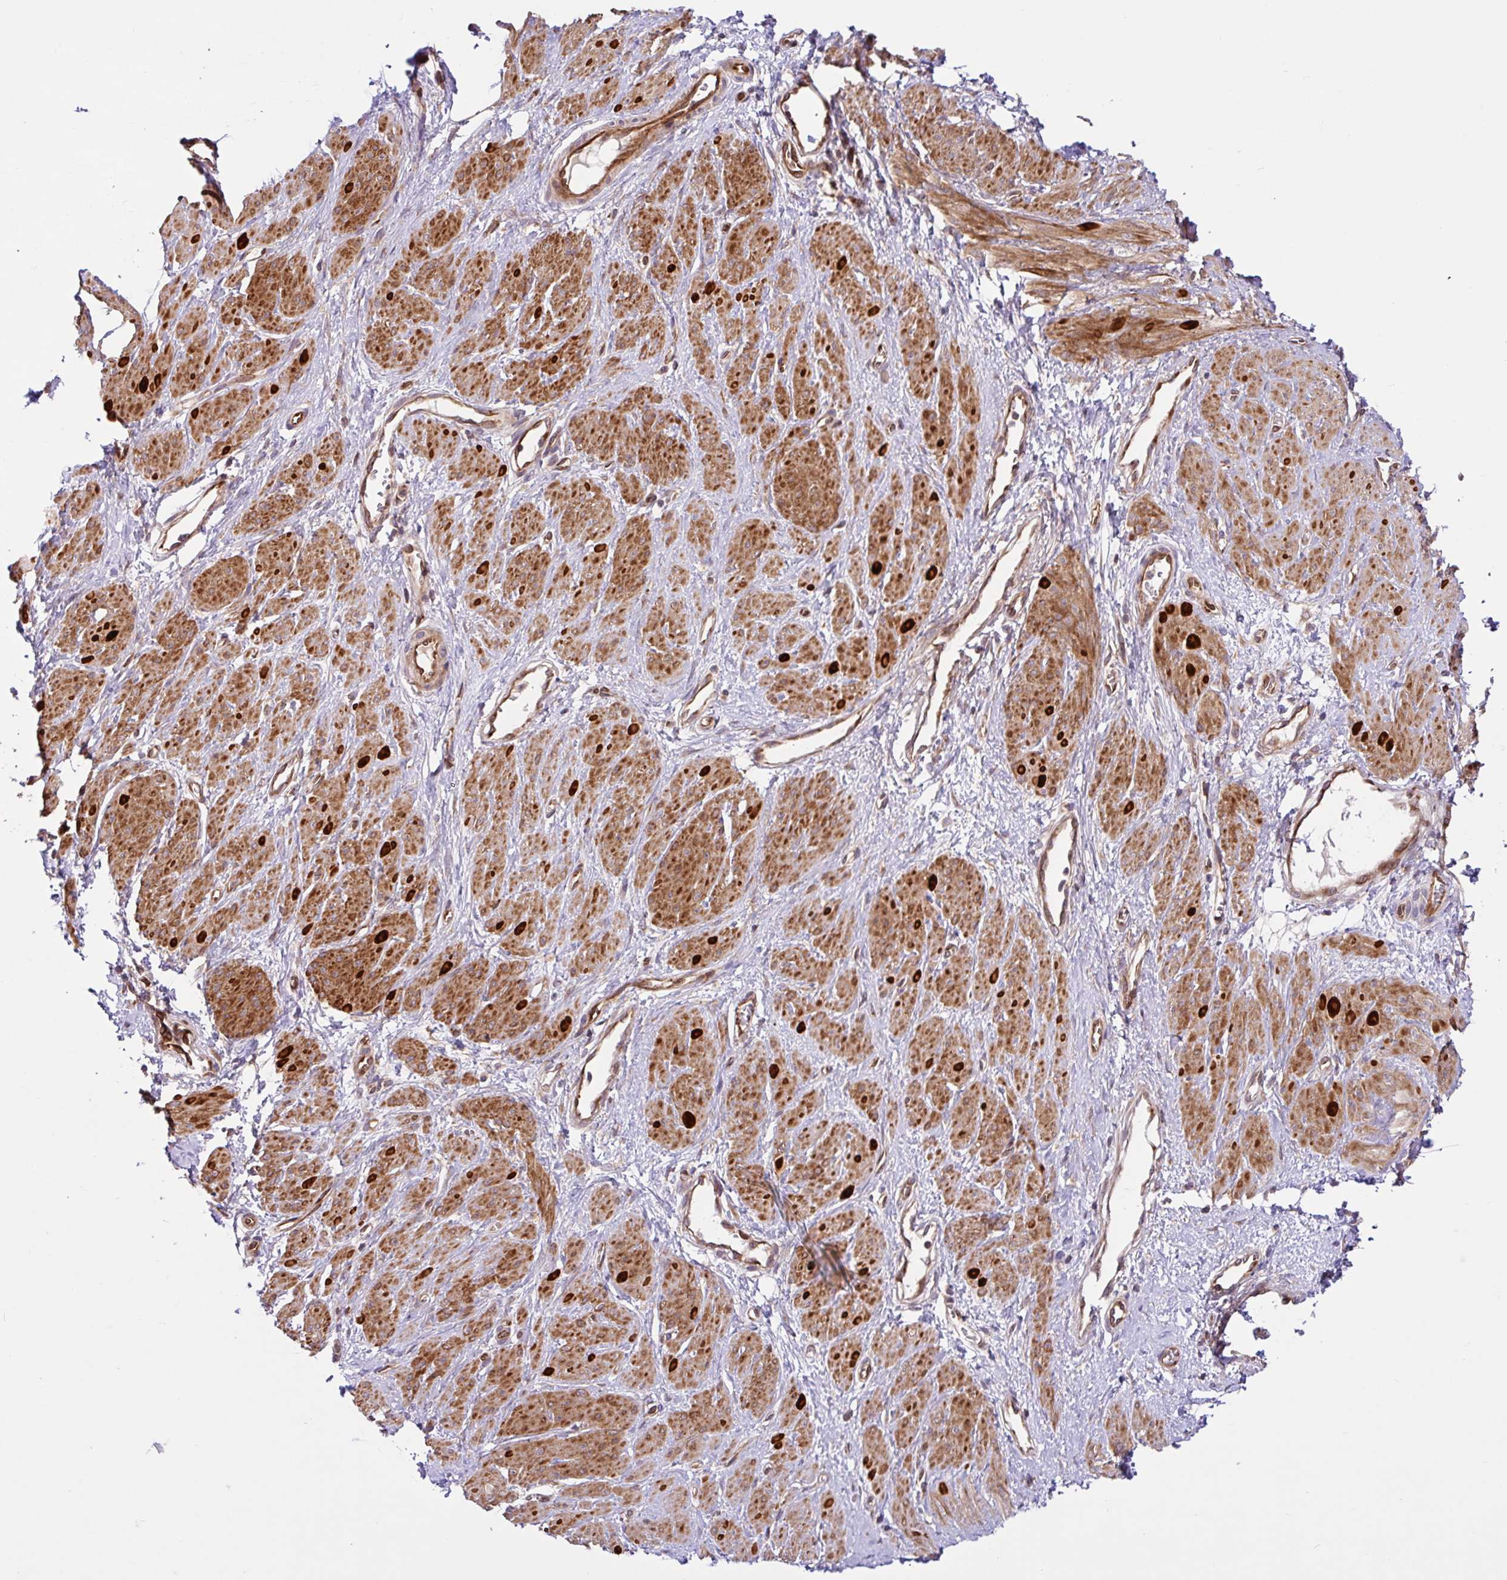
{"staining": {"intensity": "moderate", "quantity": ">75%", "location": "cytoplasmic/membranous"}, "tissue": "smooth muscle", "cell_type": "Smooth muscle cells", "image_type": "normal", "snomed": [{"axis": "morphology", "description": "Normal tissue, NOS"}, {"axis": "topography", "description": "Smooth muscle"}, {"axis": "topography", "description": "Uterus"}], "caption": "High-magnification brightfield microscopy of unremarkable smooth muscle stained with DAB (3,3'-diaminobenzidine) (brown) and counterstained with hematoxylin (blue). smooth muscle cells exhibit moderate cytoplasmic/membranous expression is present in approximately>75% of cells.", "gene": "NTPCR", "patient": {"sex": "female", "age": 39}}